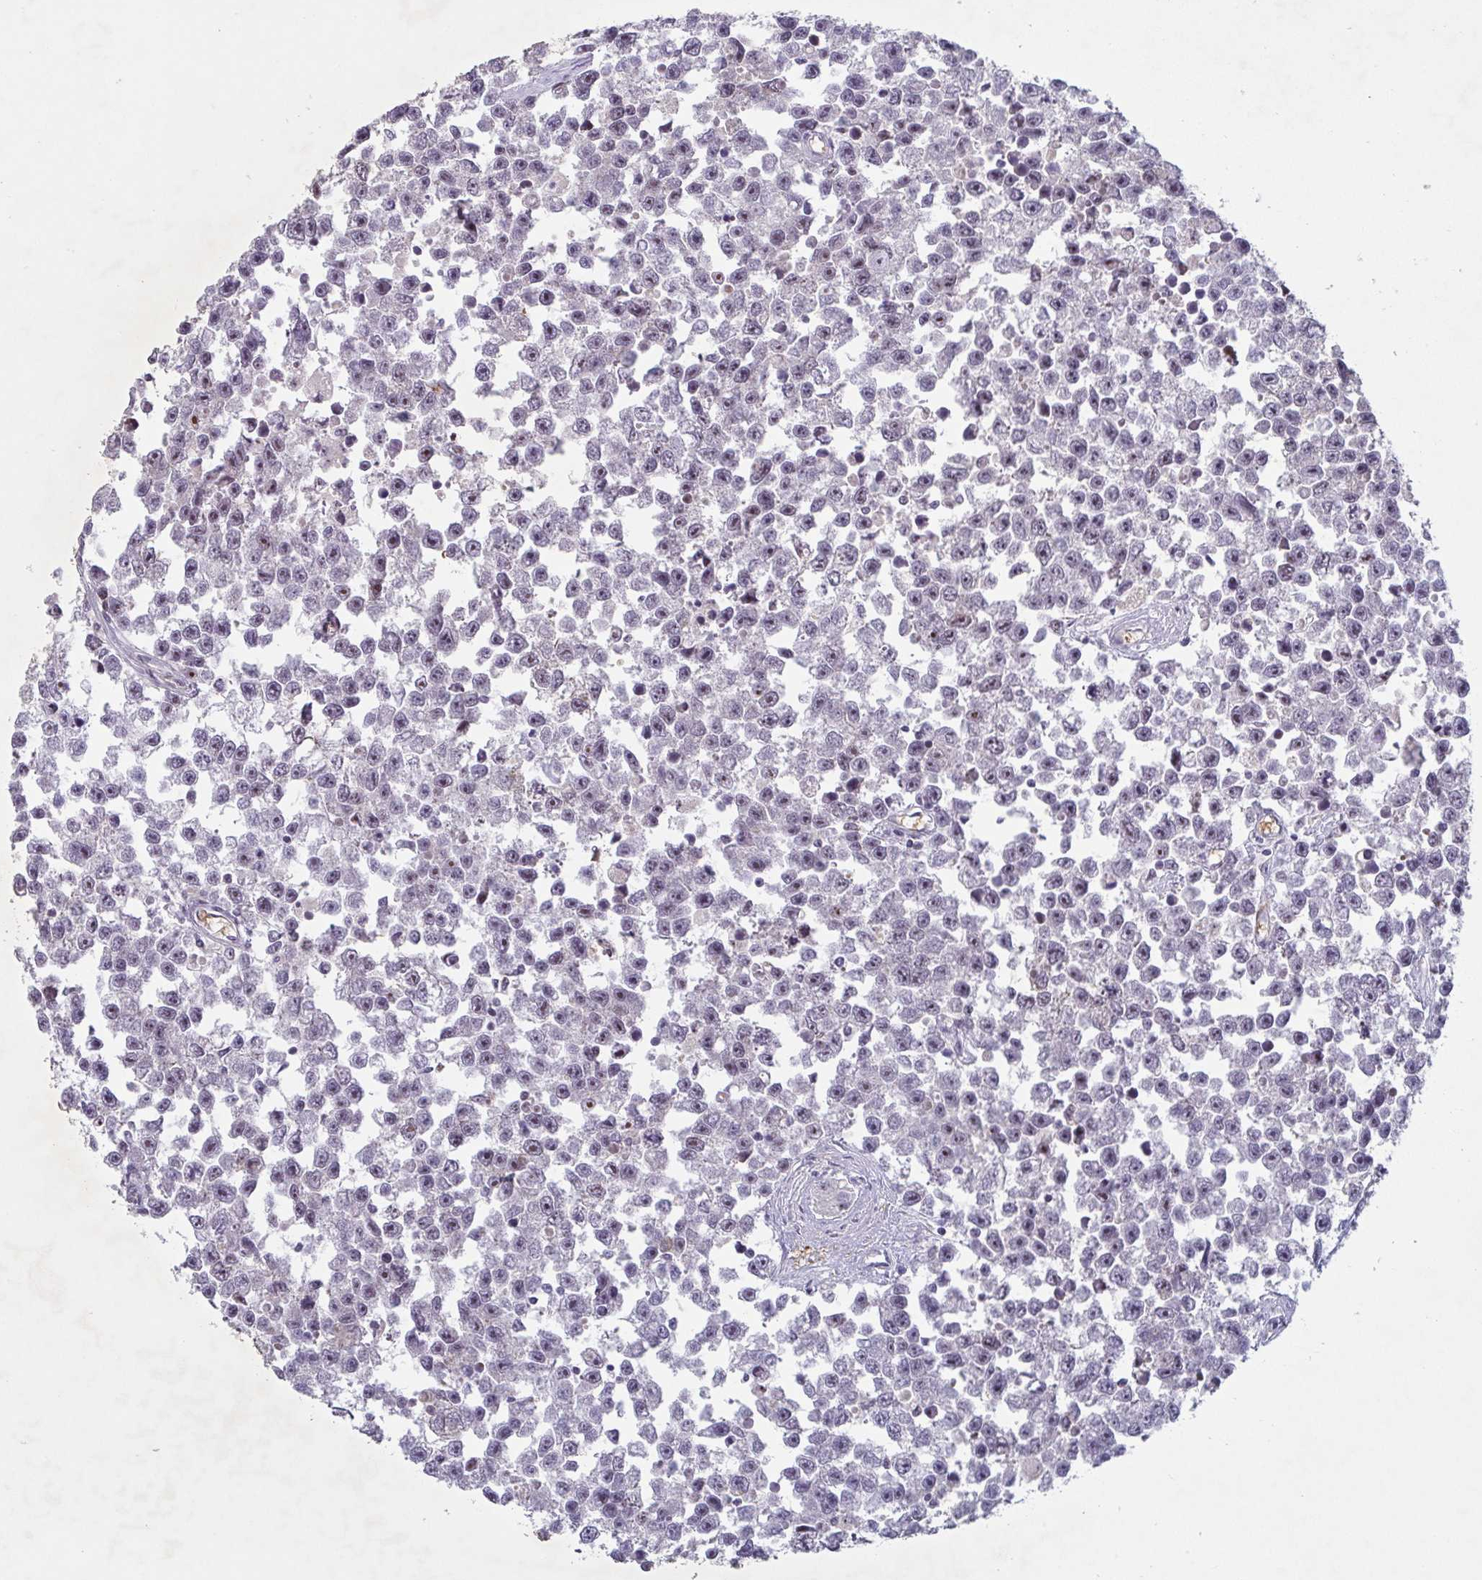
{"staining": {"intensity": "negative", "quantity": "none", "location": "none"}, "tissue": "testis cancer", "cell_type": "Tumor cells", "image_type": "cancer", "snomed": [{"axis": "morphology", "description": "Seminoma, NOS"}, {"axis": "topography", "description": "Testis"}], "caption": "Tumor cells are negative for brown protein staining in testis seminoma.", "gene": "NLRP13", "patient": {"sex": "male", "age": 26}}